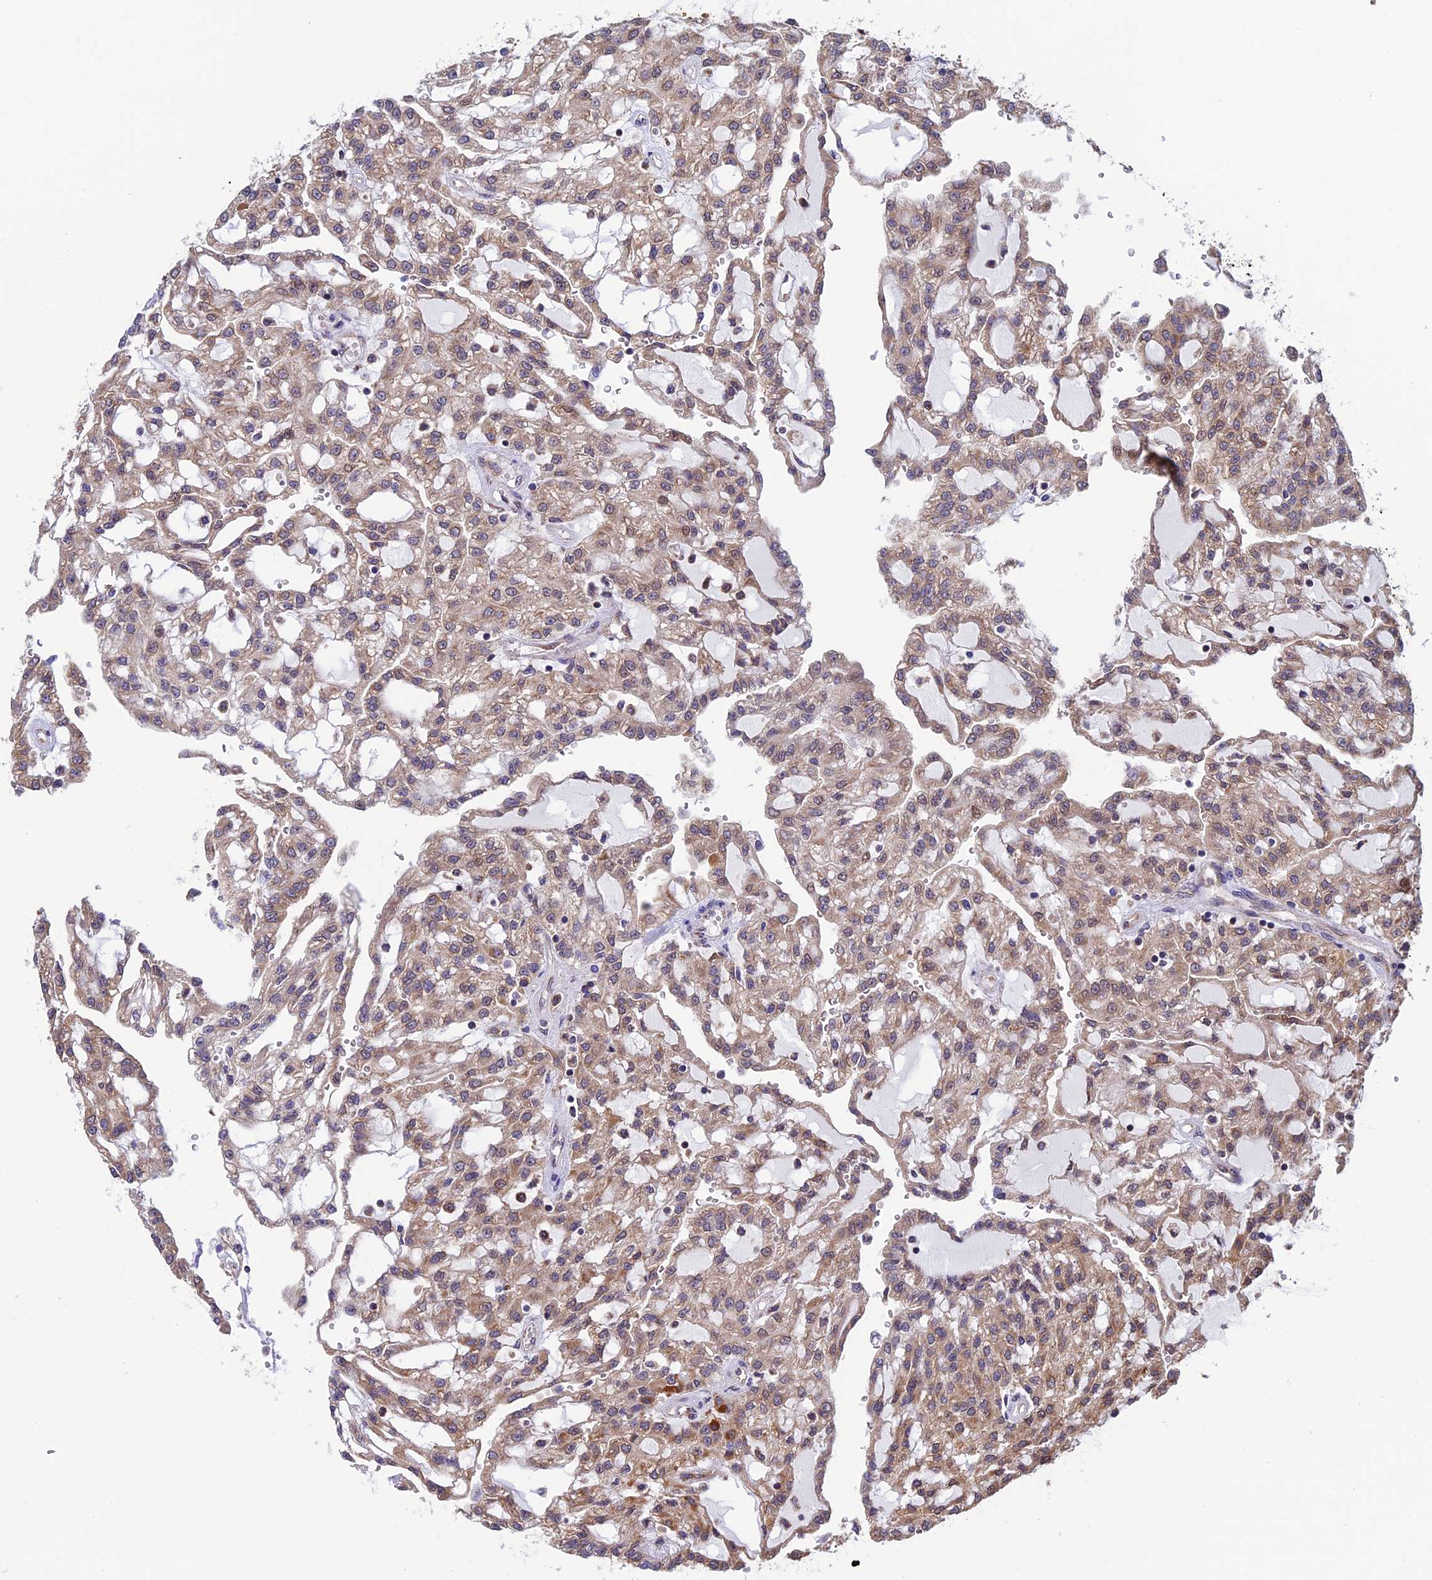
{"staining": {"intensity": "moderate", "quantity": ">75%", "location": "cytoplasmic/membranous"}, "tissue": "renal cancer", "cell_type": "Tumor cells", "image_type": "cancer", "snomed": [{"axis": "morphology", "description": "Adenocarcinoma, NOS"}, {"axis": "topography", "description": "Kidney"}], "caption": "DAB immunohistochemical staining of adenocarcinoma (renal) shows moderate cytoplasmic/membranous protein expression in about >75% of tumor cells.", "gene": "SLC9A5", "patient": {"sex": "male", "age": 63}}